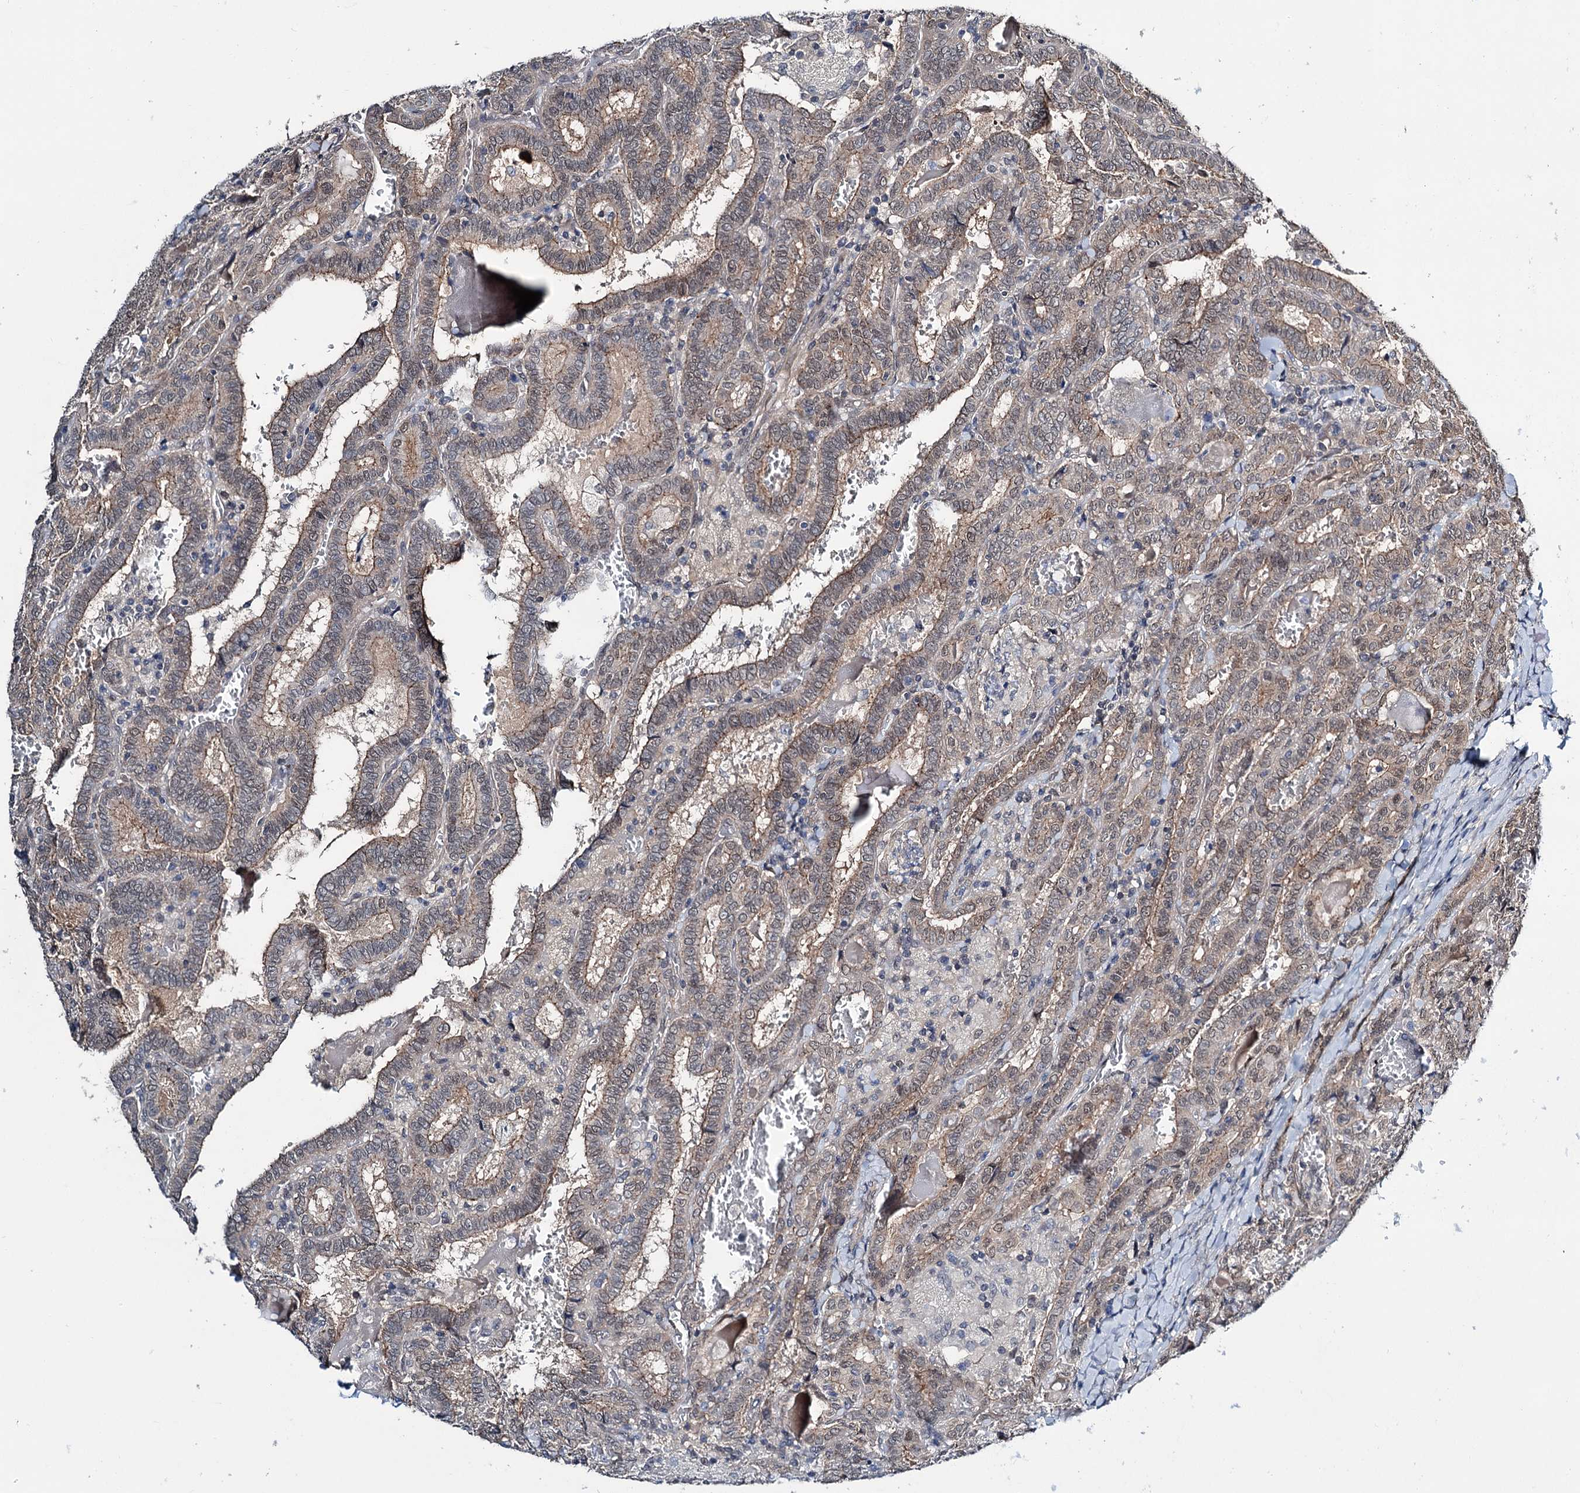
{"staining": {"intensity": "weak", "quantity": ">75%", "location": "cytoplasmic/membranous,nuclear"}, "tissue": "thyroid cancer", "cell_type": "Tumor cells", "image_type": "cancer", "snomed": [{"axis": "morphology", "description": "Papillary adenocarcinoma, NOS"}, {"axis": "topography", "description": "Thyroid gland"}], "caption": "About >75% of tumor cells in human papillary adenocarcinoma (thyroid) reveal weak cytoplasmic/membranous and nuclear protein positivity as visualized by brown immunohistochemical staining.", "gene": "DCUN1D4", "patient": {"sex": "female", "age": 72}}